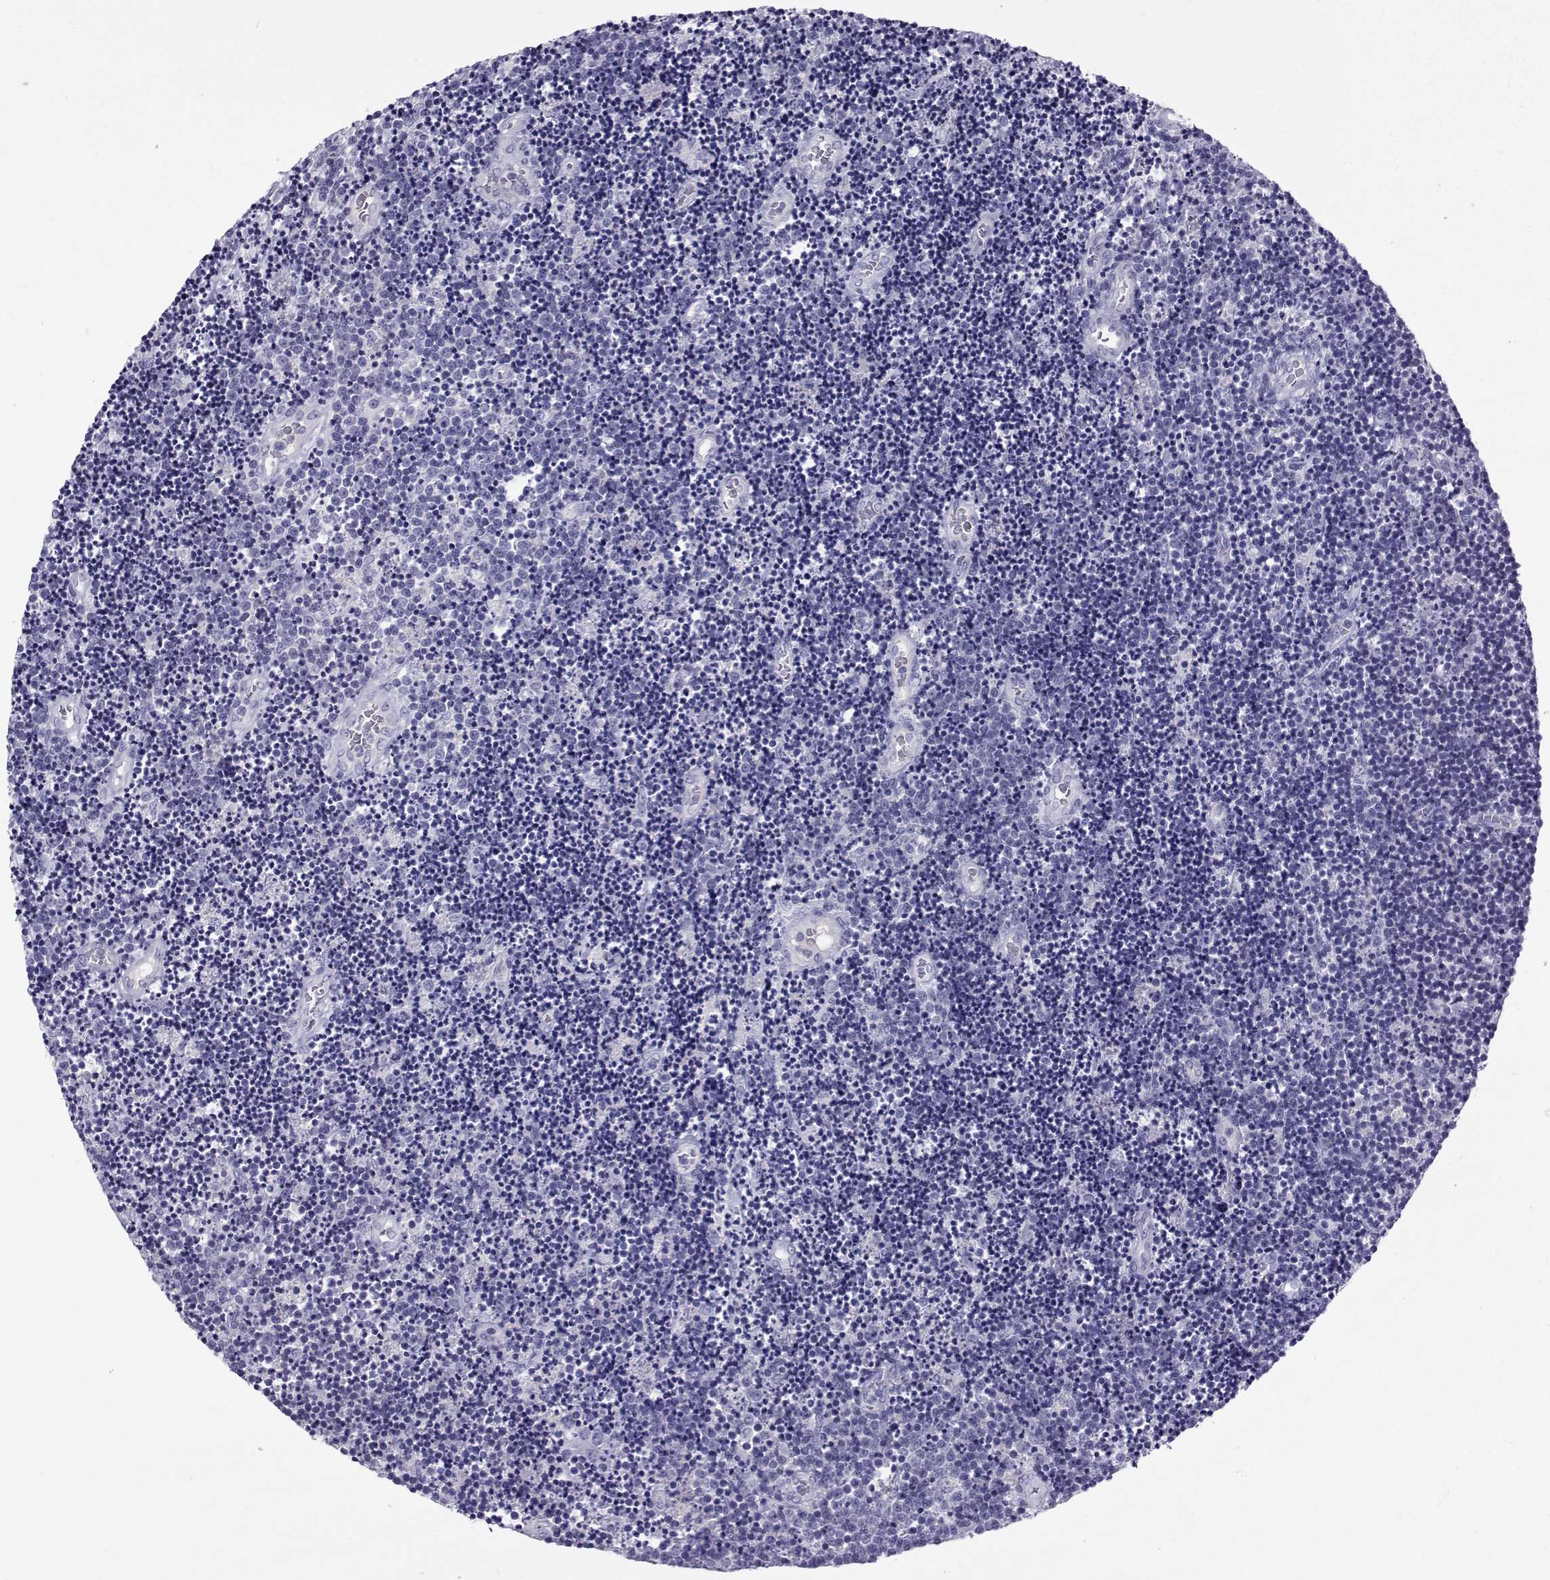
{"staining": {"intensity": "negative", "quantity": "none", "location": "none"}, "tissue": "lymphoma", "cell_type": "Tumor cells", "image_type": "cancer", "snomed": [{"axis": "morphology", "description": "Malignant lymphoma, non-Hodgkin's type, Low grade"}, {"axis": "topography", "description": "Brain"}], "caption": "There is no significant positivity in tumor cells of lymphoma. (Brightfield microscopy of DAB (3,3'-diaminobenzidine) IHC at high magnification).", "gene": "ARMC2", "patient": {"sex": "female", "age": 66}}